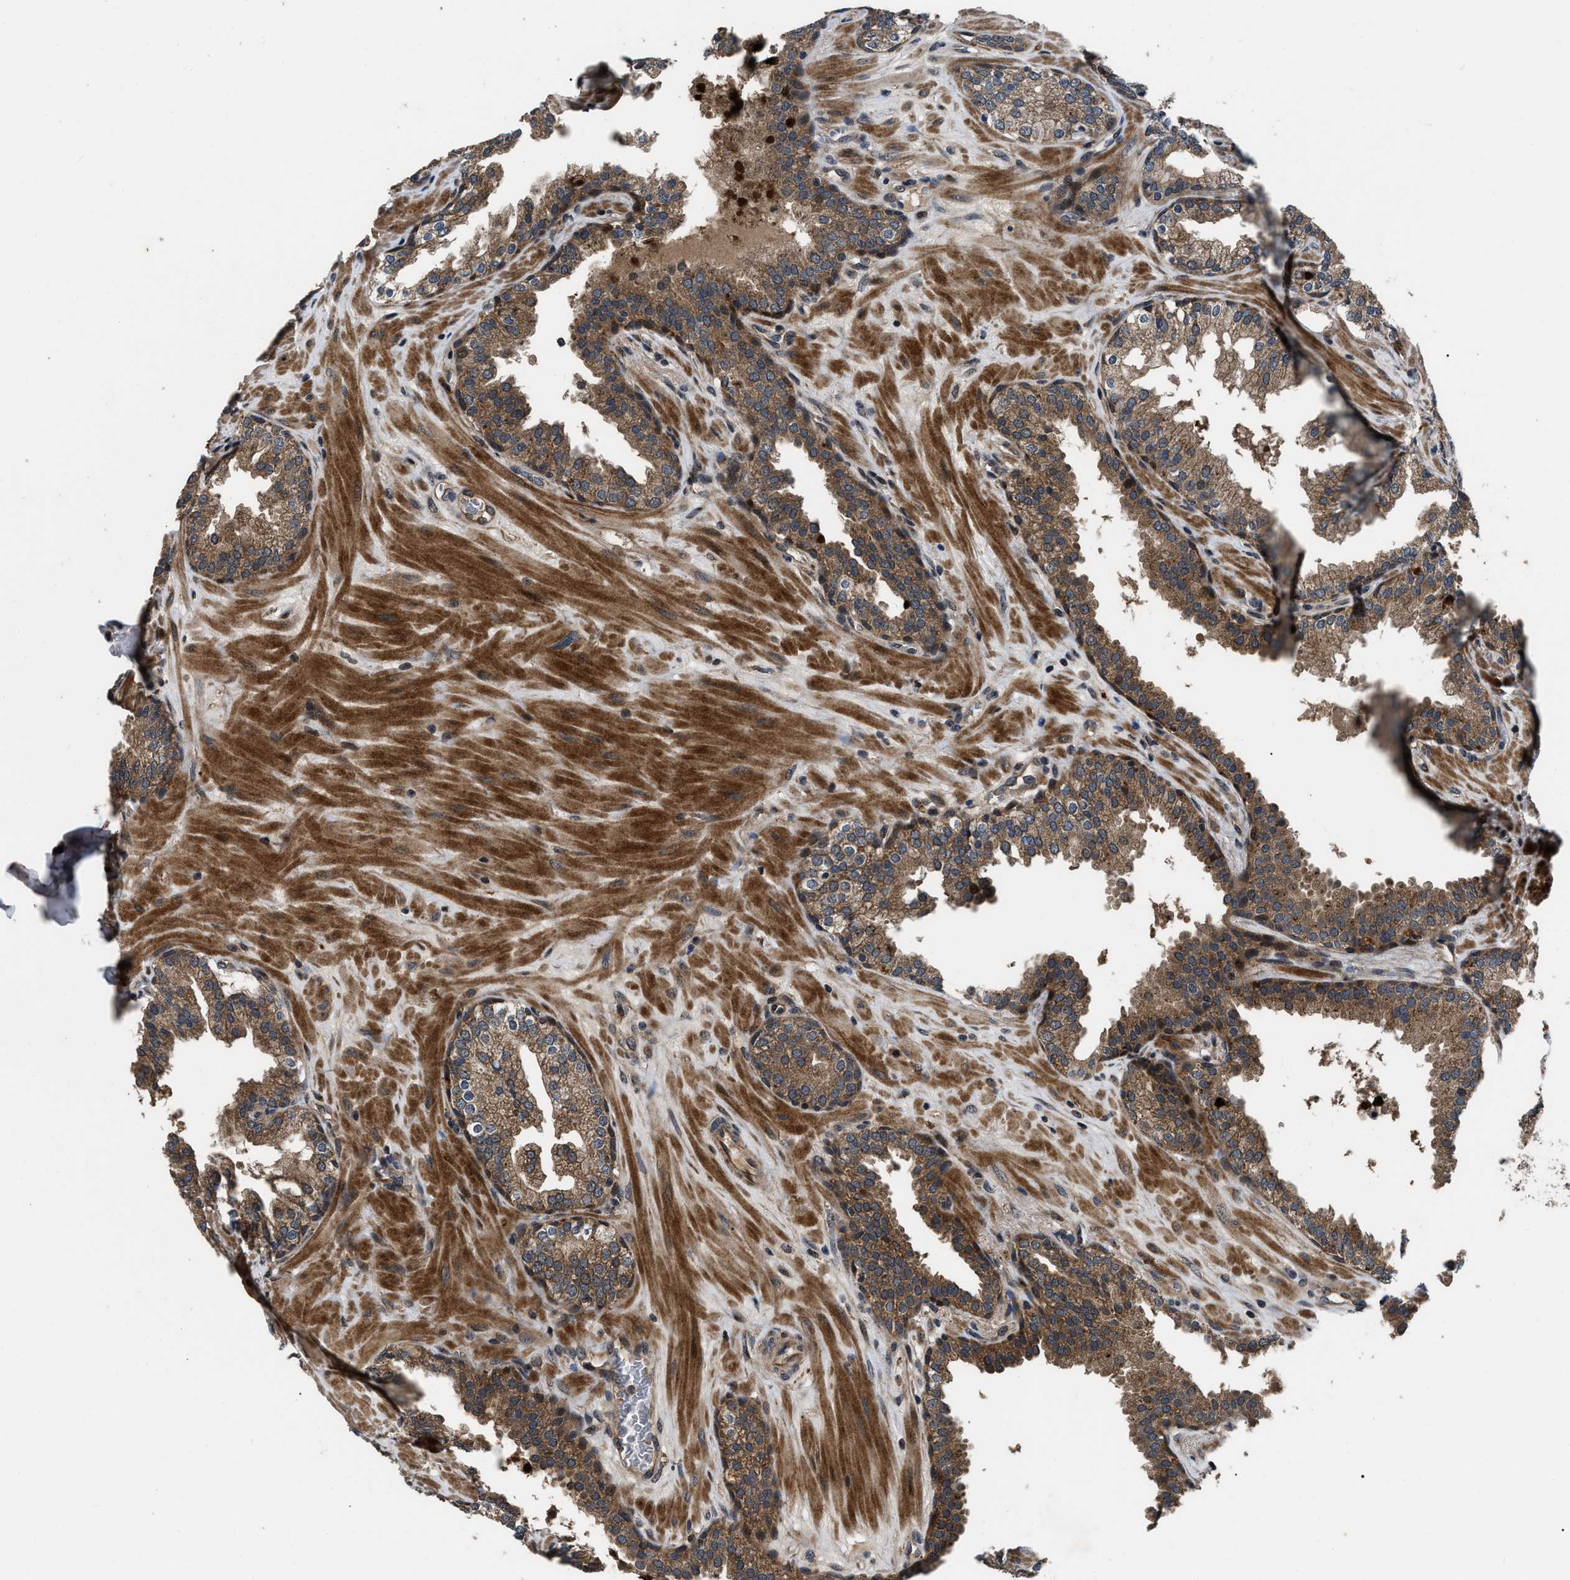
{"staining": {"intensity": "moderate", "quantity": ">75%", "location": "cytoplasmic/membranous"}, "tissue": "prostate", "cell_type": "Glandular cells", "image_type": "normal", "snomed": [{"axis": "morphology", "description": "Normal tissue, NOS"}, {"axis": "topography", "description": "Prostate"}], "caption": "Immunohistochemistry (DAB) staining of unremarkable human prostate exhibits moderate cytoplasmic/membranous protein staining in approximately >75% of glandular cells. The staining was performed using DAB, with brown indicating positive protein expression. Nuclei are stained blue with hematoxylin.", "gene": "PPWD1", "patient": {"sex": "male", "age": 51}}